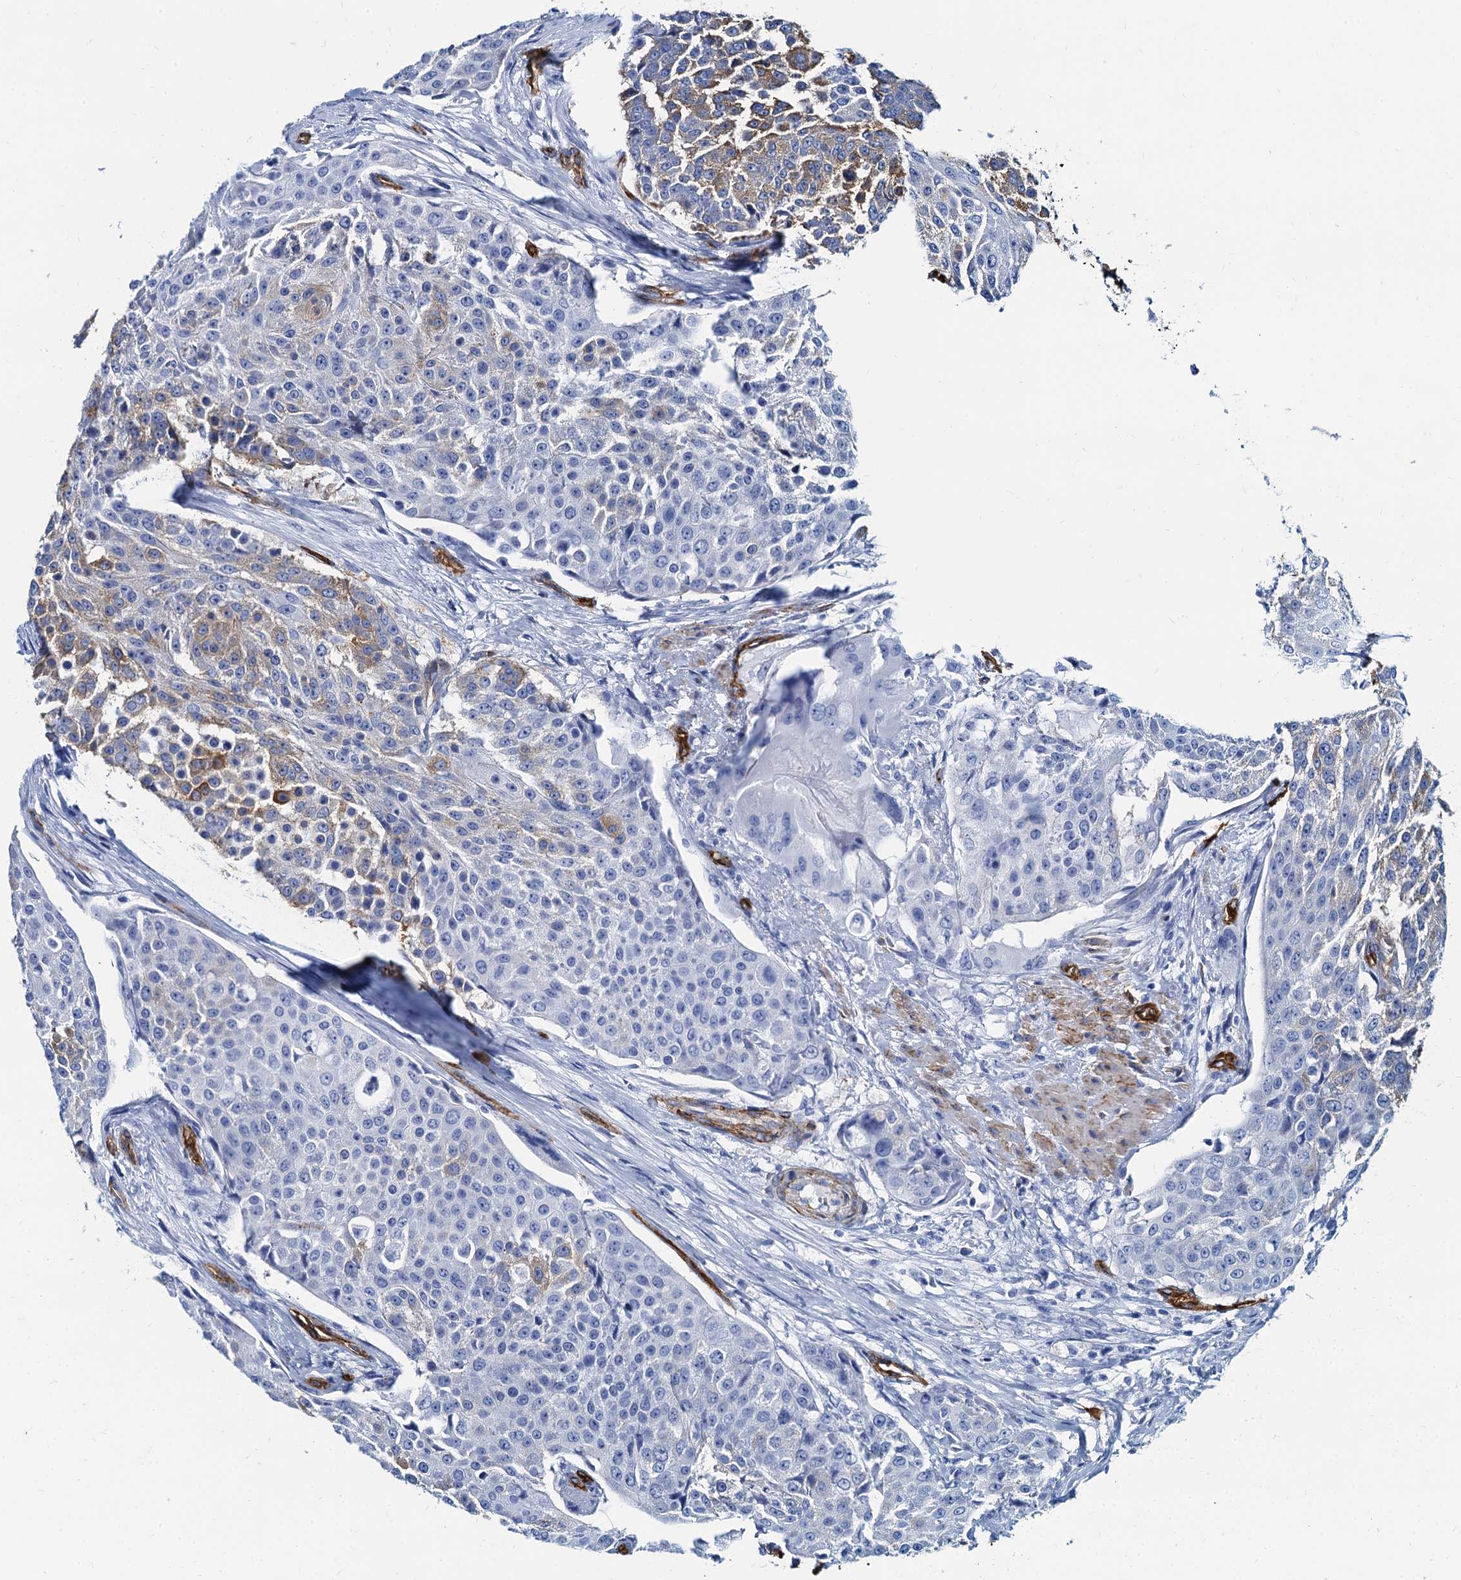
{"staining": {"intensity": "moderate", "quantity": "<25%", "location": "cytoplasmic/membranous"}, "tissue": "urothelial cancer", "cell_type": "Tumor cells", "image_type": "cancer", "snomed": [{"axis": "morphology", "description": "Urothelial carcinoma, High grade"}, {"axis": "topography", "description": "Urinary bladder"}], "caption": "Brown immunohistochemical staining in human urothelial cancer reveals moderate cytoplasmic/membranous expression in approximately <25% of tumor cells.", "gene": "CAVIN2", "patient": {"sex": "female", "age": 63}}